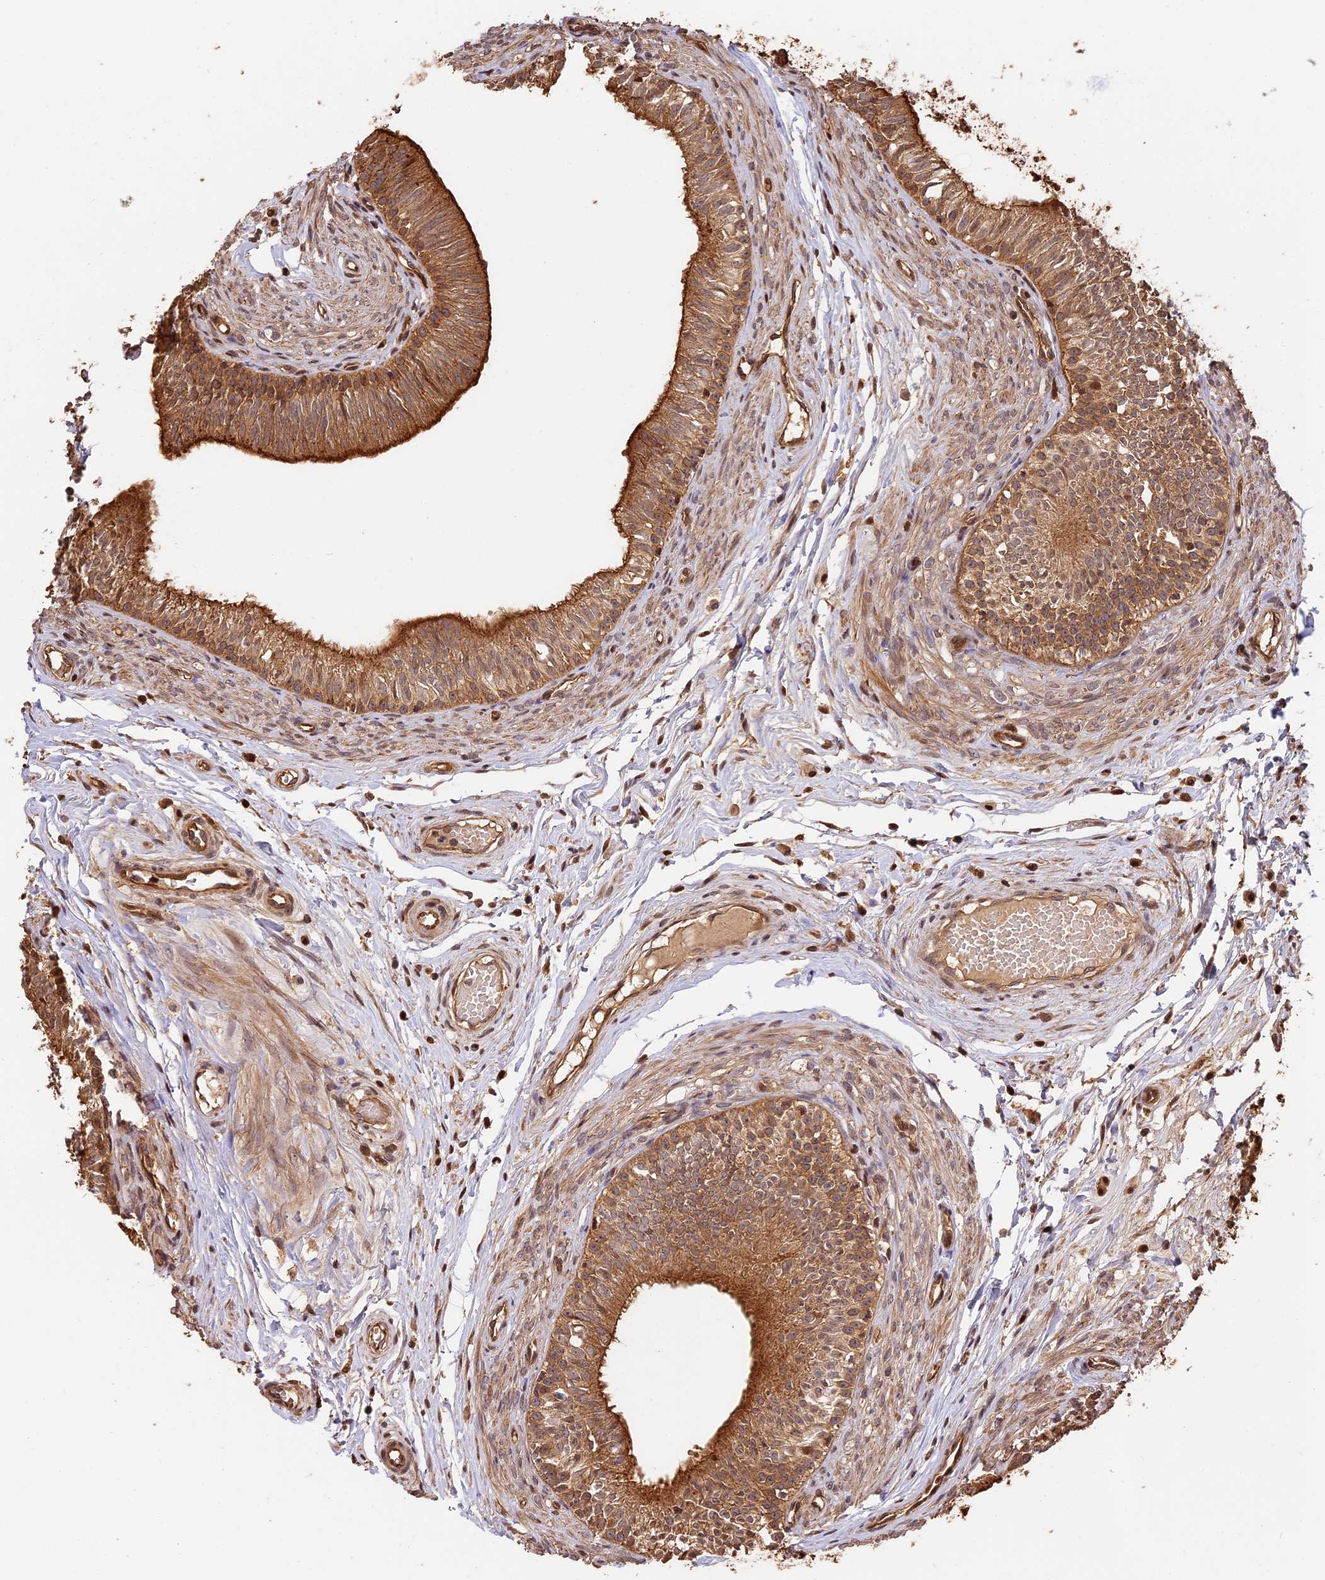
{"staining": {"intensity": "moderate", "quantity": ">75%", "location": "cytoplasmic/membranous"}, "tissue": "epididymis", "cell_type": "Glandular cells", "image_type": "normal", "snomed": [{"axis": "morphology", "description": "Normal tissue, NOS"}, {"axis": "topography", "description": "Epididymis, spermatic cord, NOS"}], "caption": "Normal epididymis reveals moderate cytoplasmic/membranous staining in about >75% of glandular cells, visualized by immunohistochemistry.", "gene": "PPP1R37", "patient": {"sex": "male", "age": 22}}